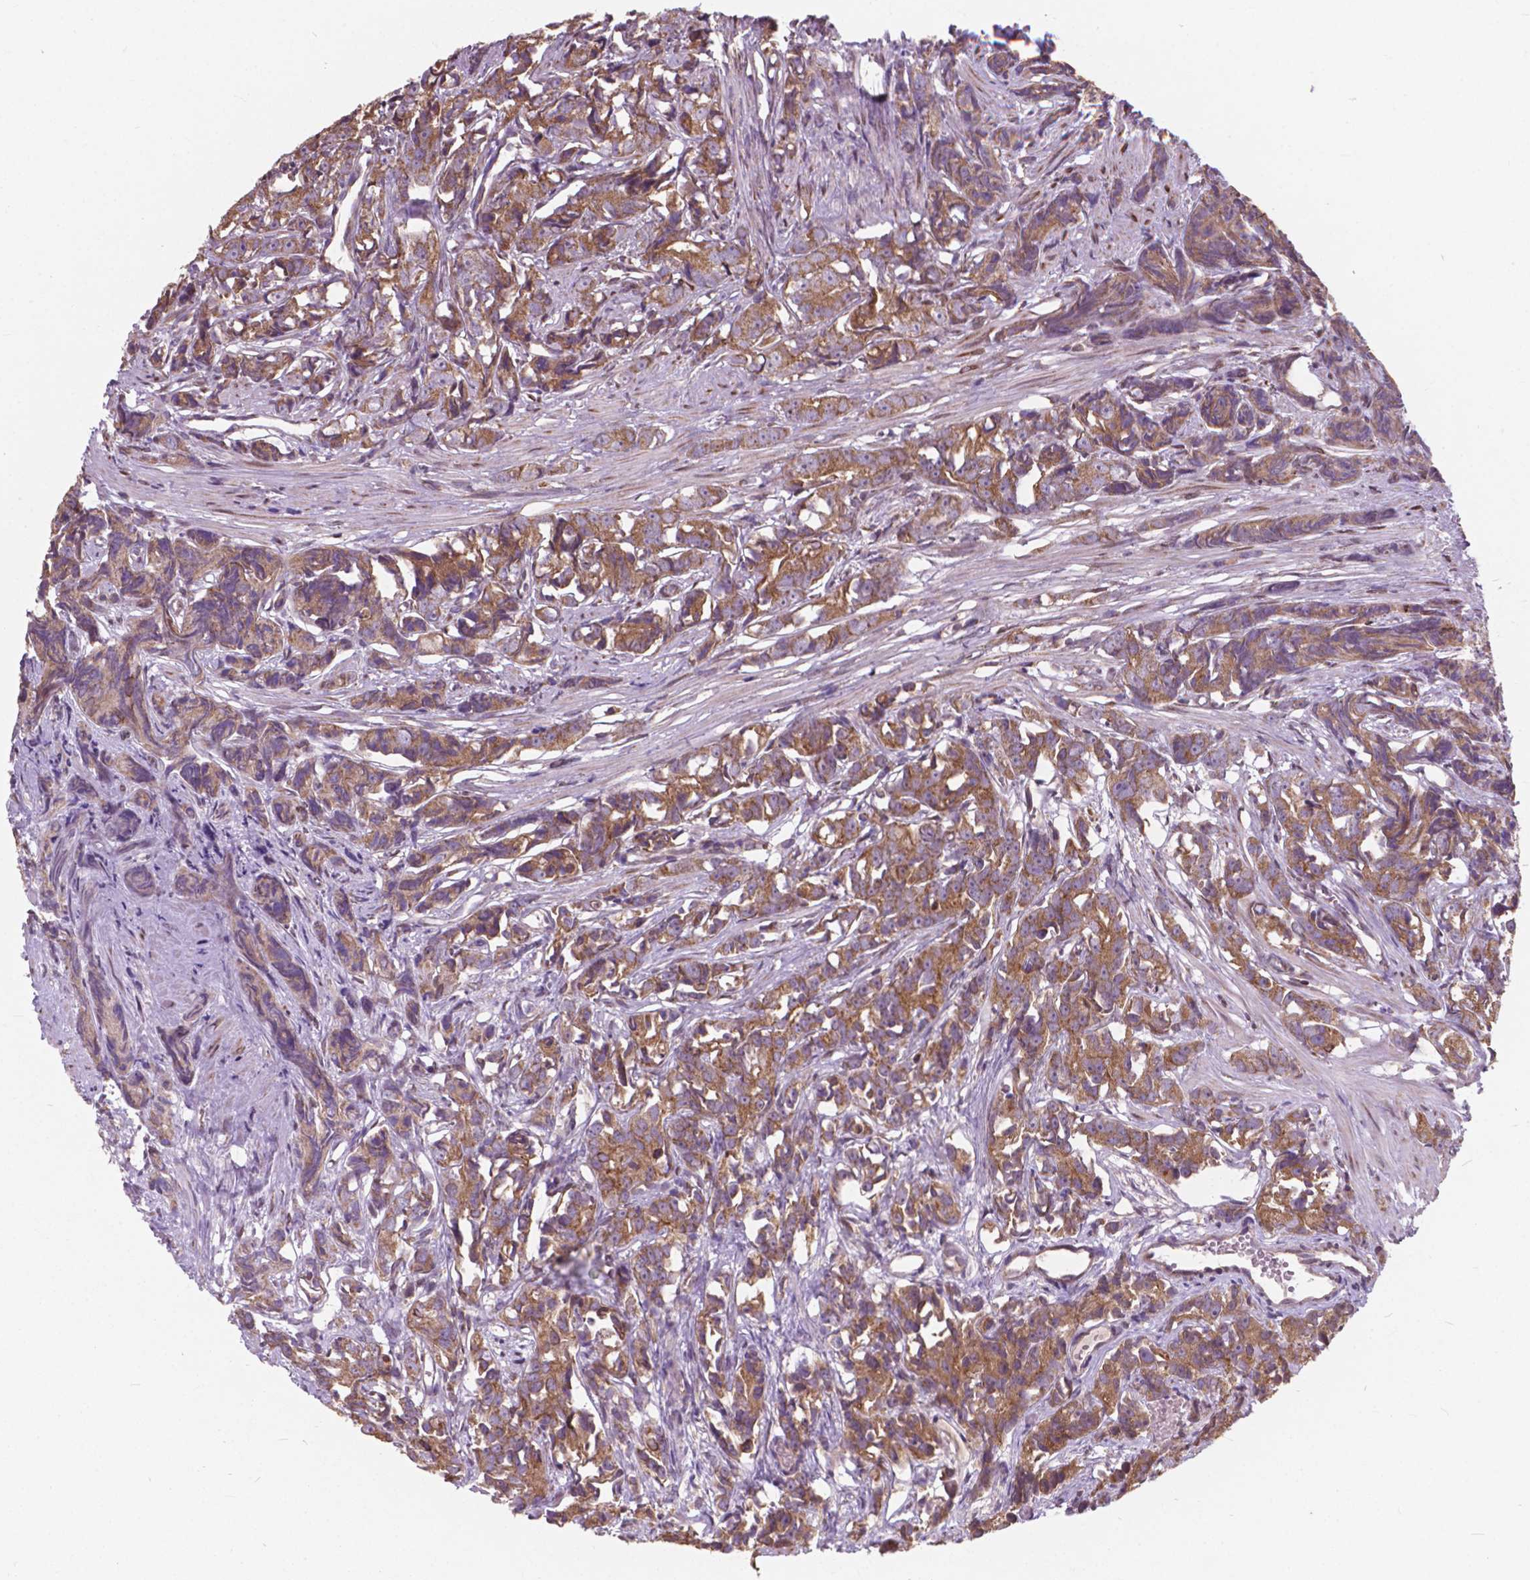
{"staining": {"intensity": "moderate", "quantity": ">75%", "location": "cytoplasmic/membranous"}, "tissue": "prostate cancer", "cell_type": "Tumor cells", "image_type": "cancer", "snomed": [{"axis": "morphology", "description": "Adenocarcinoma, High grade"}, {"axis": "topography", "description": "Prostate"}], "caption": "Immunohistochemical staining of human prostate cancer exhibits medium levels of moderate cytoplasmic/membranous staining in approximately >75% of tumor cells. The protein of interest is stained brown, and the nuclei are stained in blue (DAB IHC with brightfield microscopy, high magnification).", "gene": "MRPL33", "patient": {"sex": "male", "age": 90}}